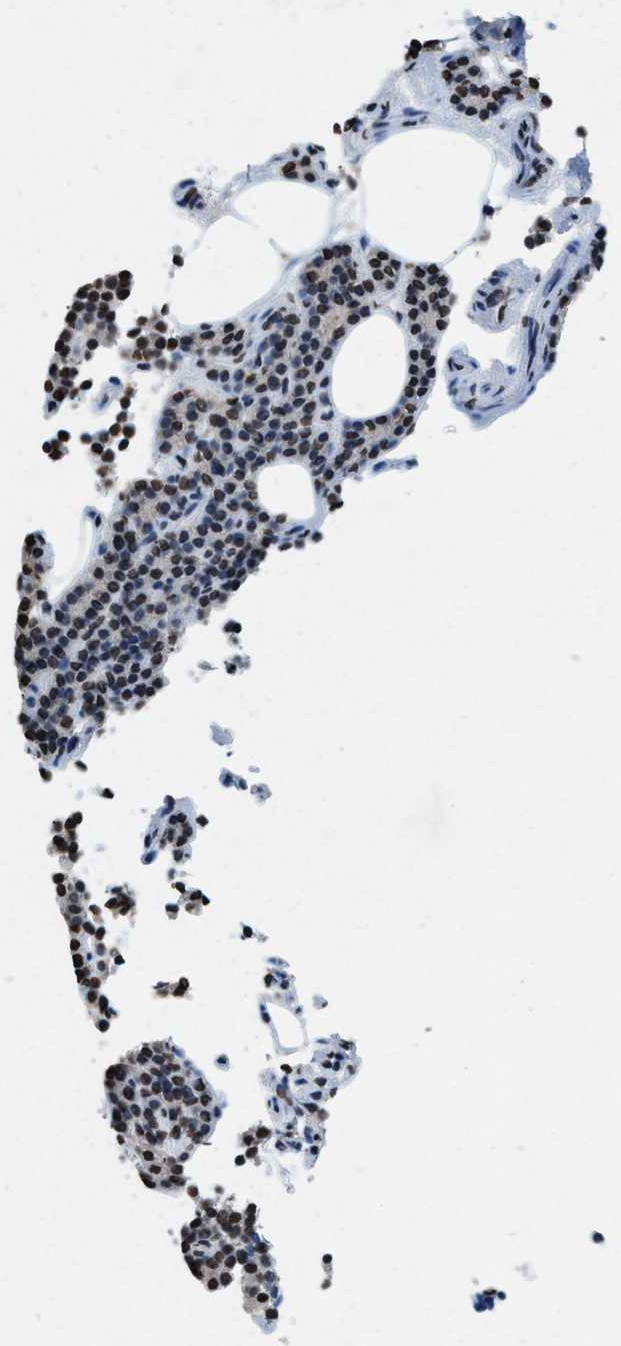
{"staining": {"intensity": "moderate", "quantity": "25%-75%", "location": "nuclear"}, "tissue": "parathyroid gland", "cell_type": "Glandular cells", "image_type": "normal", "snomed": [{"axis": "morphology", "description": "Normal tissue, NOS"}, {"axis": "morphology", "description": "Adenoma, NOS"}, {"axis": "topography", "description": "Parathyroid gland"}], "caption": "Parathyroid gland stained with DAB immunohistochemistry shows medium levels of moderate nuclear positivity in about 25%-75% of glandular cells. (DAB = brown stain, brightfield microscopy at high magnification).", "gene": "NUP88", "patient": {"sex": "female", "age": 43}}